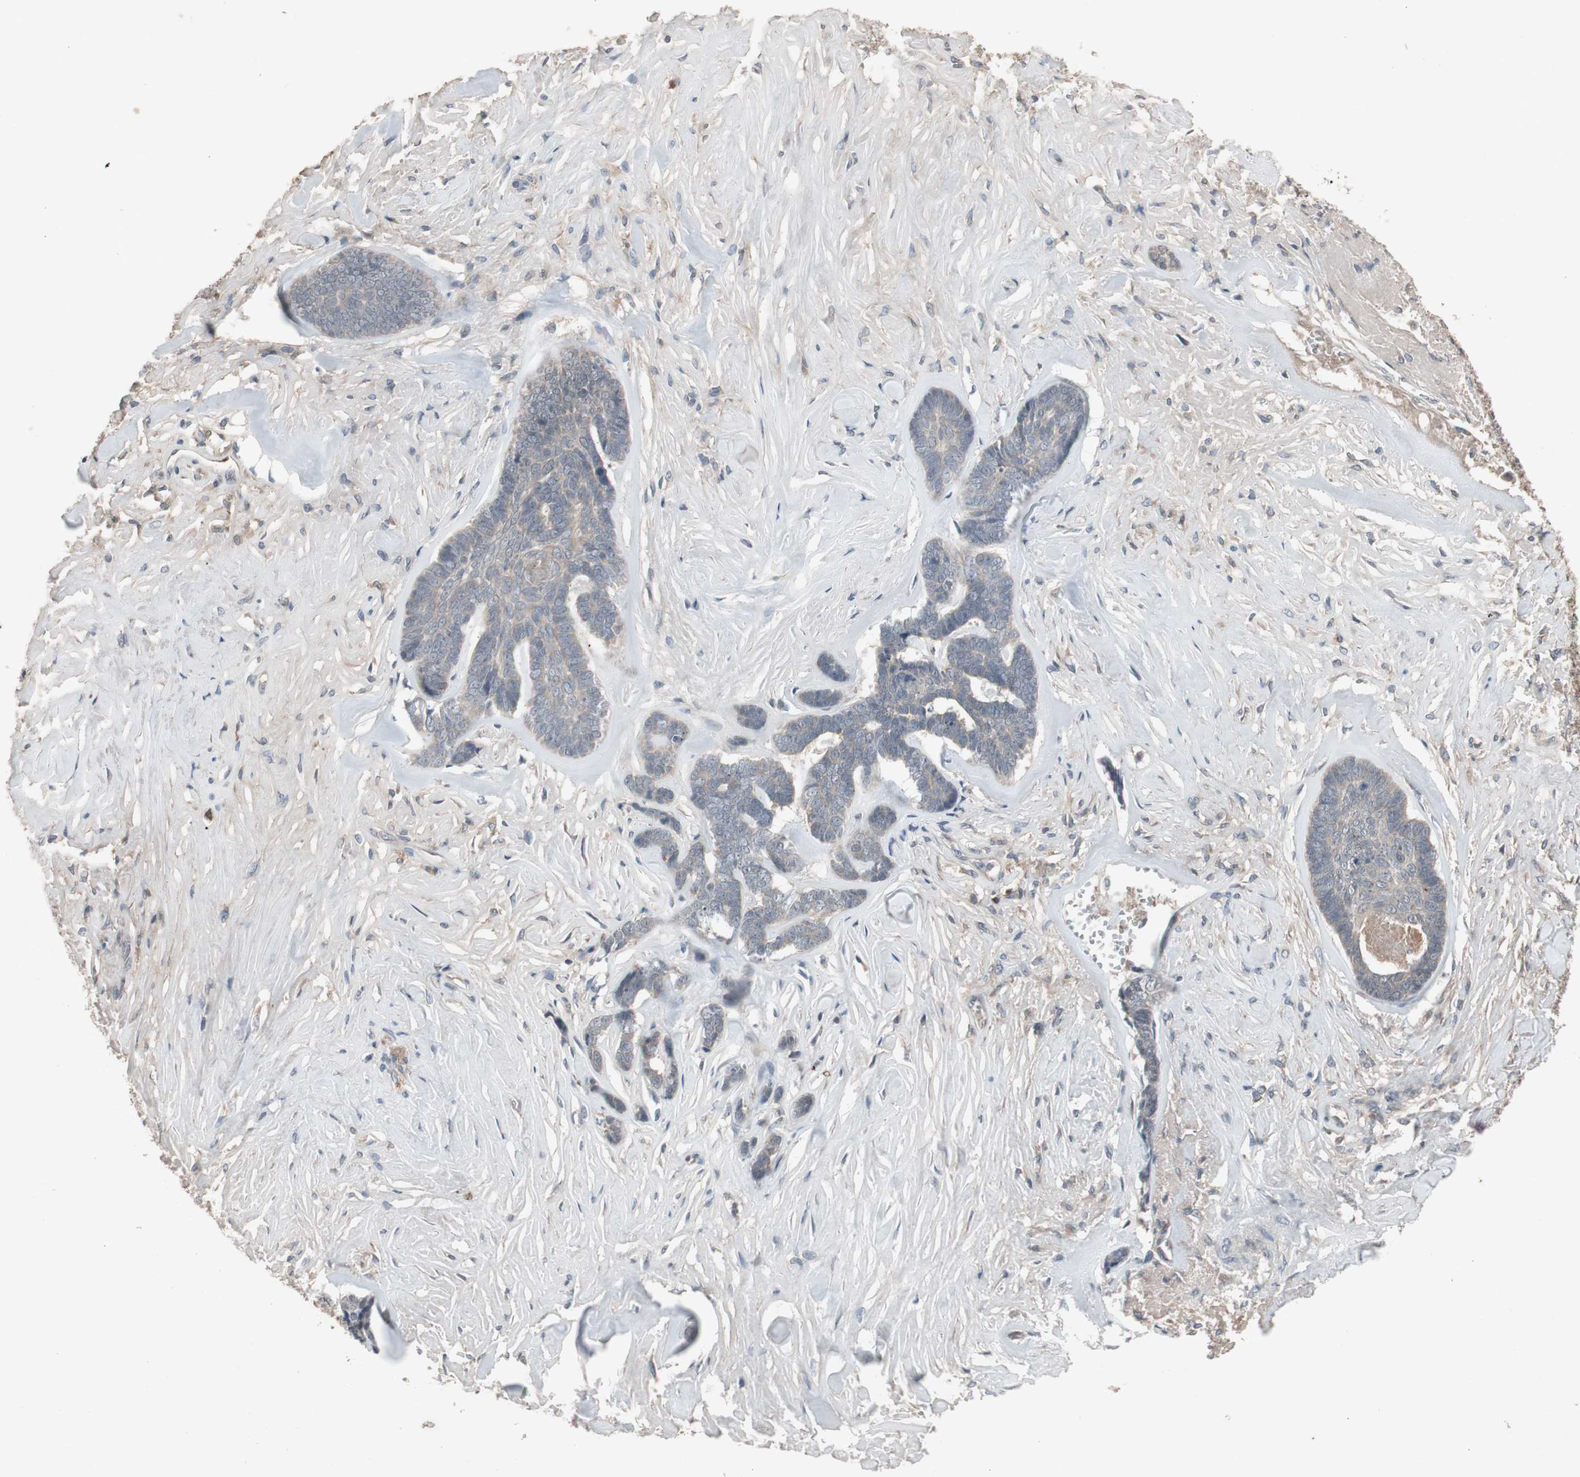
{"staining": {"intensity": "weak", "quantity": ">75%", "location": "cytoplasmic/membranous"}, "tissue": "skin cancer", "cell_type": "Tumor cells", "image_type": "cancer", "snomed": [{"axis": "morphology", "description": "Basal cell carcinoma"}, {"axis": "topography", "description": "Skin"}], "caption": "Skin cancer (basal cell carcinoma) stained with DAB IHC displays low levels of weak cytoplasmic/membranous staining in about >75% of tumor cells.", "gene": "NSF", "patient": {"sex": "male", "age": 84}}